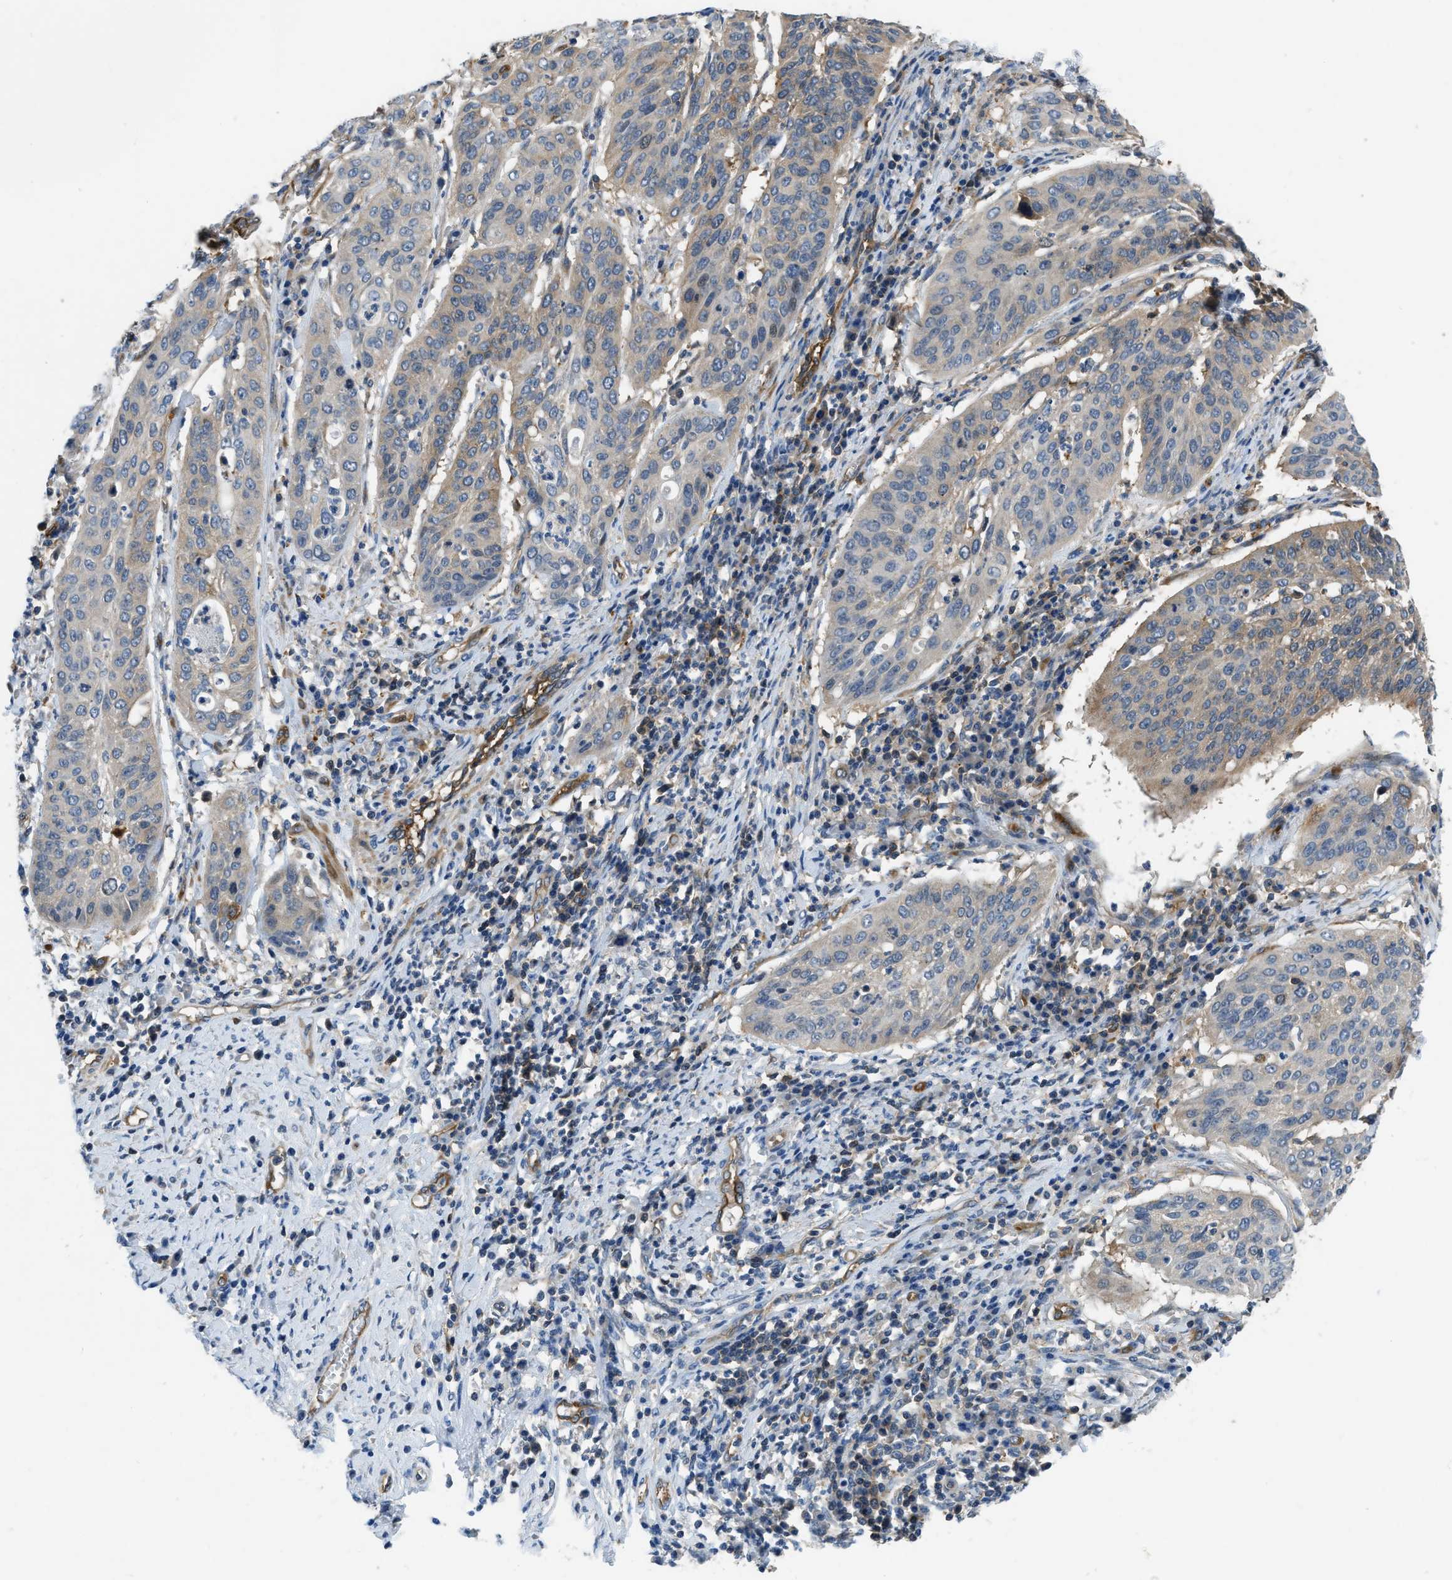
{"staining": {"intensity": "weak", "quantity": "<25%", "location": "cytoplasmic/membranous"}, "tissue": "cervical cancer", "cell_type": "Tumor cells", "image_type": "cancer", "snomed": [{"axis": "morphology", "description": "Normal tissue, NOS"}, {"axis": "morphology", "description": "Squamous cell carcinoma, NOS"}, {"axis": "topography", "description": "Cervix"}], "caption": "Human cervical squamous cell carcinoma stained for a protein using IHC demonstrates no positivity in tumor cells.", "gene": "PFKP", "patient": {"sex": "female", "age": 39}}